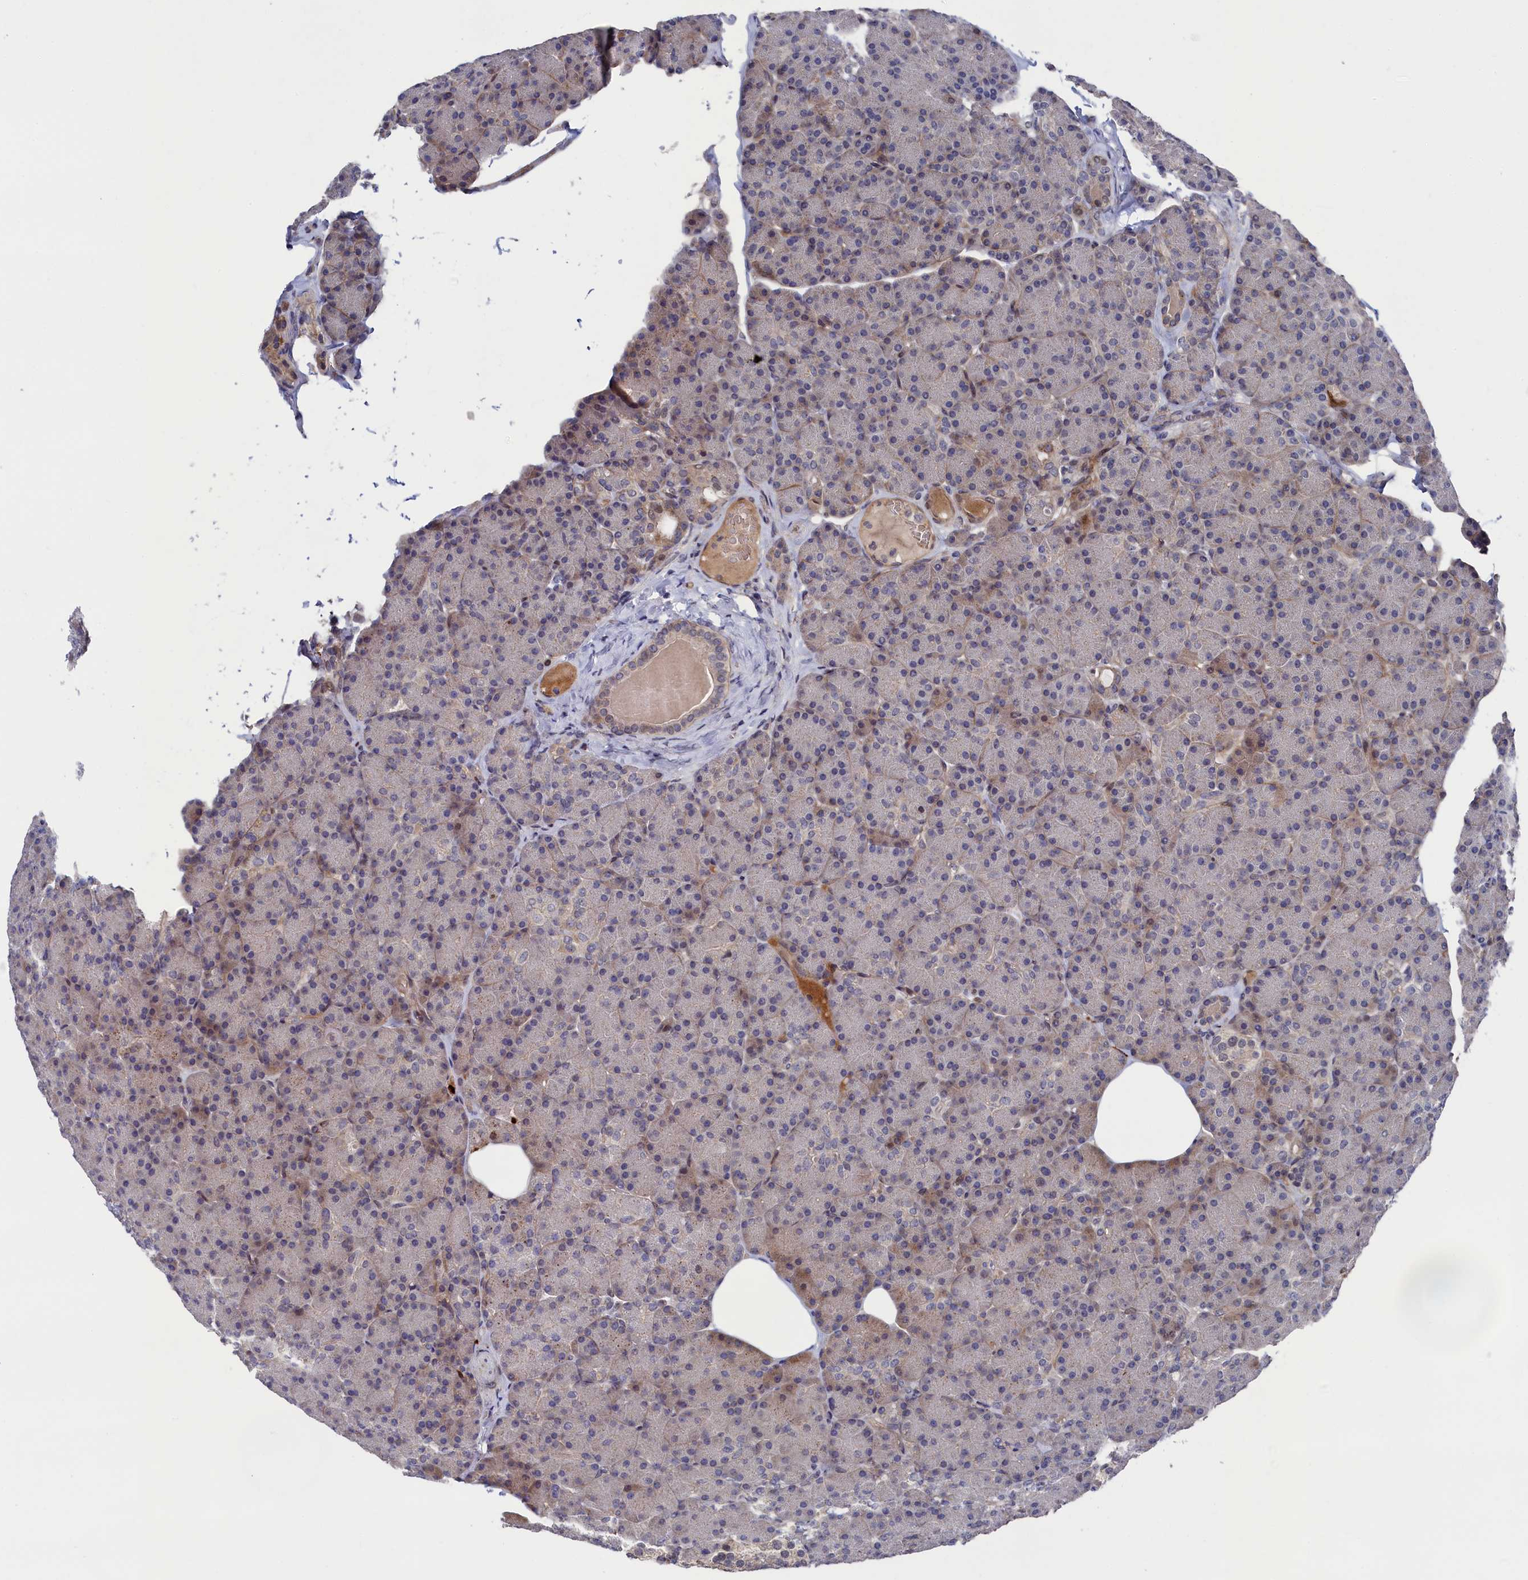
{"staining": {"intensity": "moderate", "quantity": "25%-75%", "location": "cytoplasmic/membranous"}, "tissue": "pancreas", "cell_type": "Exocrine glandular cells", "image_type": "normal", "snomed": [{"axis": "morphology", "description": "Normal tissue, NOS"}, {"axis": "topography", "description": "Pancreas"}], "caption": "About 25%-75% of exocrine glandular cells in normal pancreas exhibit moderate cytoplasmic/membranous protein positivity as visualized by brown immunohistochemical staining.", "gene": "ZNF891", "patient": {"sex": "female", "age": 43}}